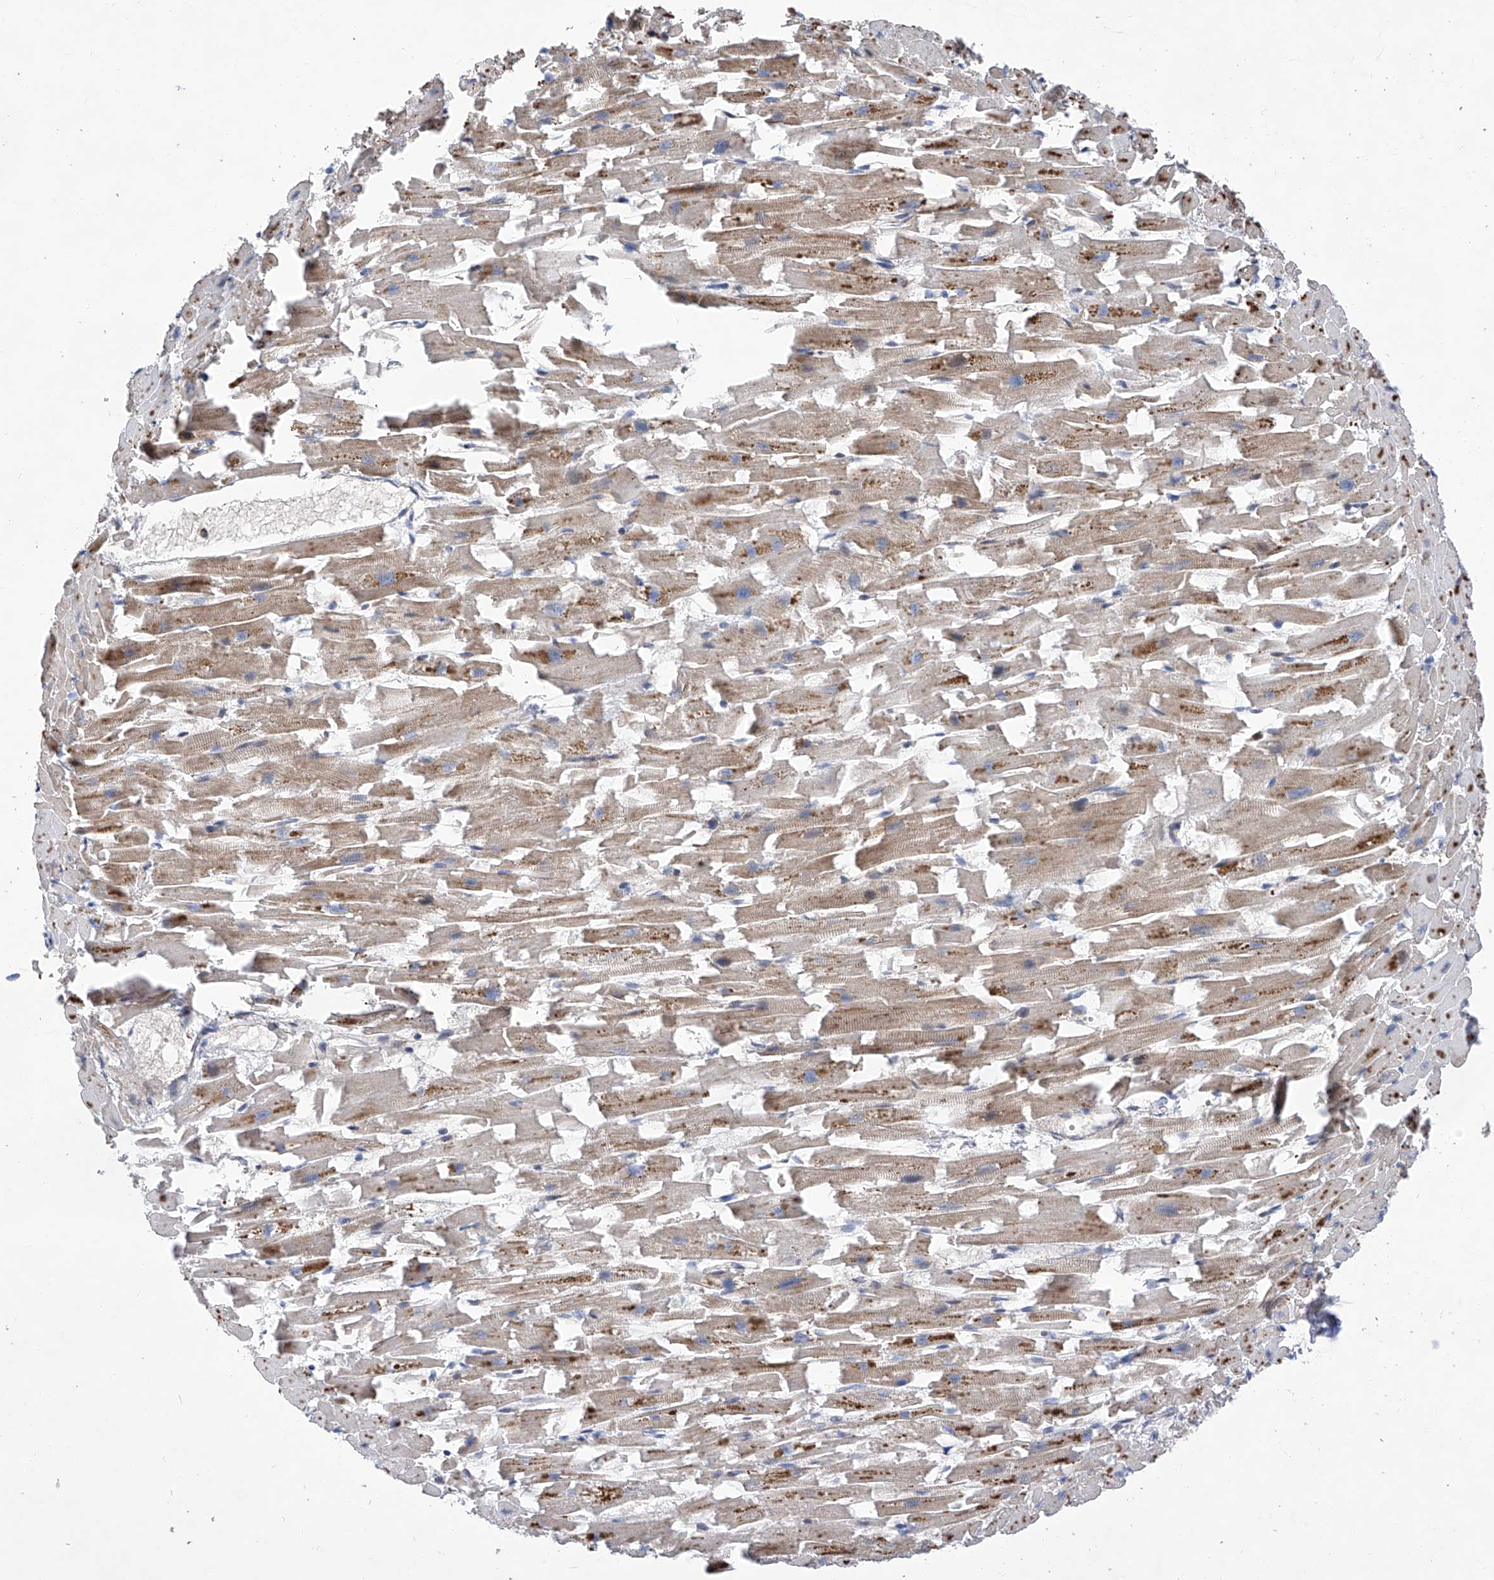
{"staining": {"intensity": "moderate", "quantity": ">75%", "location": "cytoplasmic/membranous"}, "tissue": "heart muscle", "cell_type": "Cardiomyocytes", "image_type": "normal", "snomed": [{"axis": "morphology", "description": "Normal tissue, NOS"}, {"axis": "topography", "description": "Heart"}], "caption": "Heart muscle stained with a brown dye displays moderate cytoplasmic/membranous positive positivity in about >75% of cardiomyocytes.", "gene": "FARP2", "patient": {"sex": "female", "age": 64}}